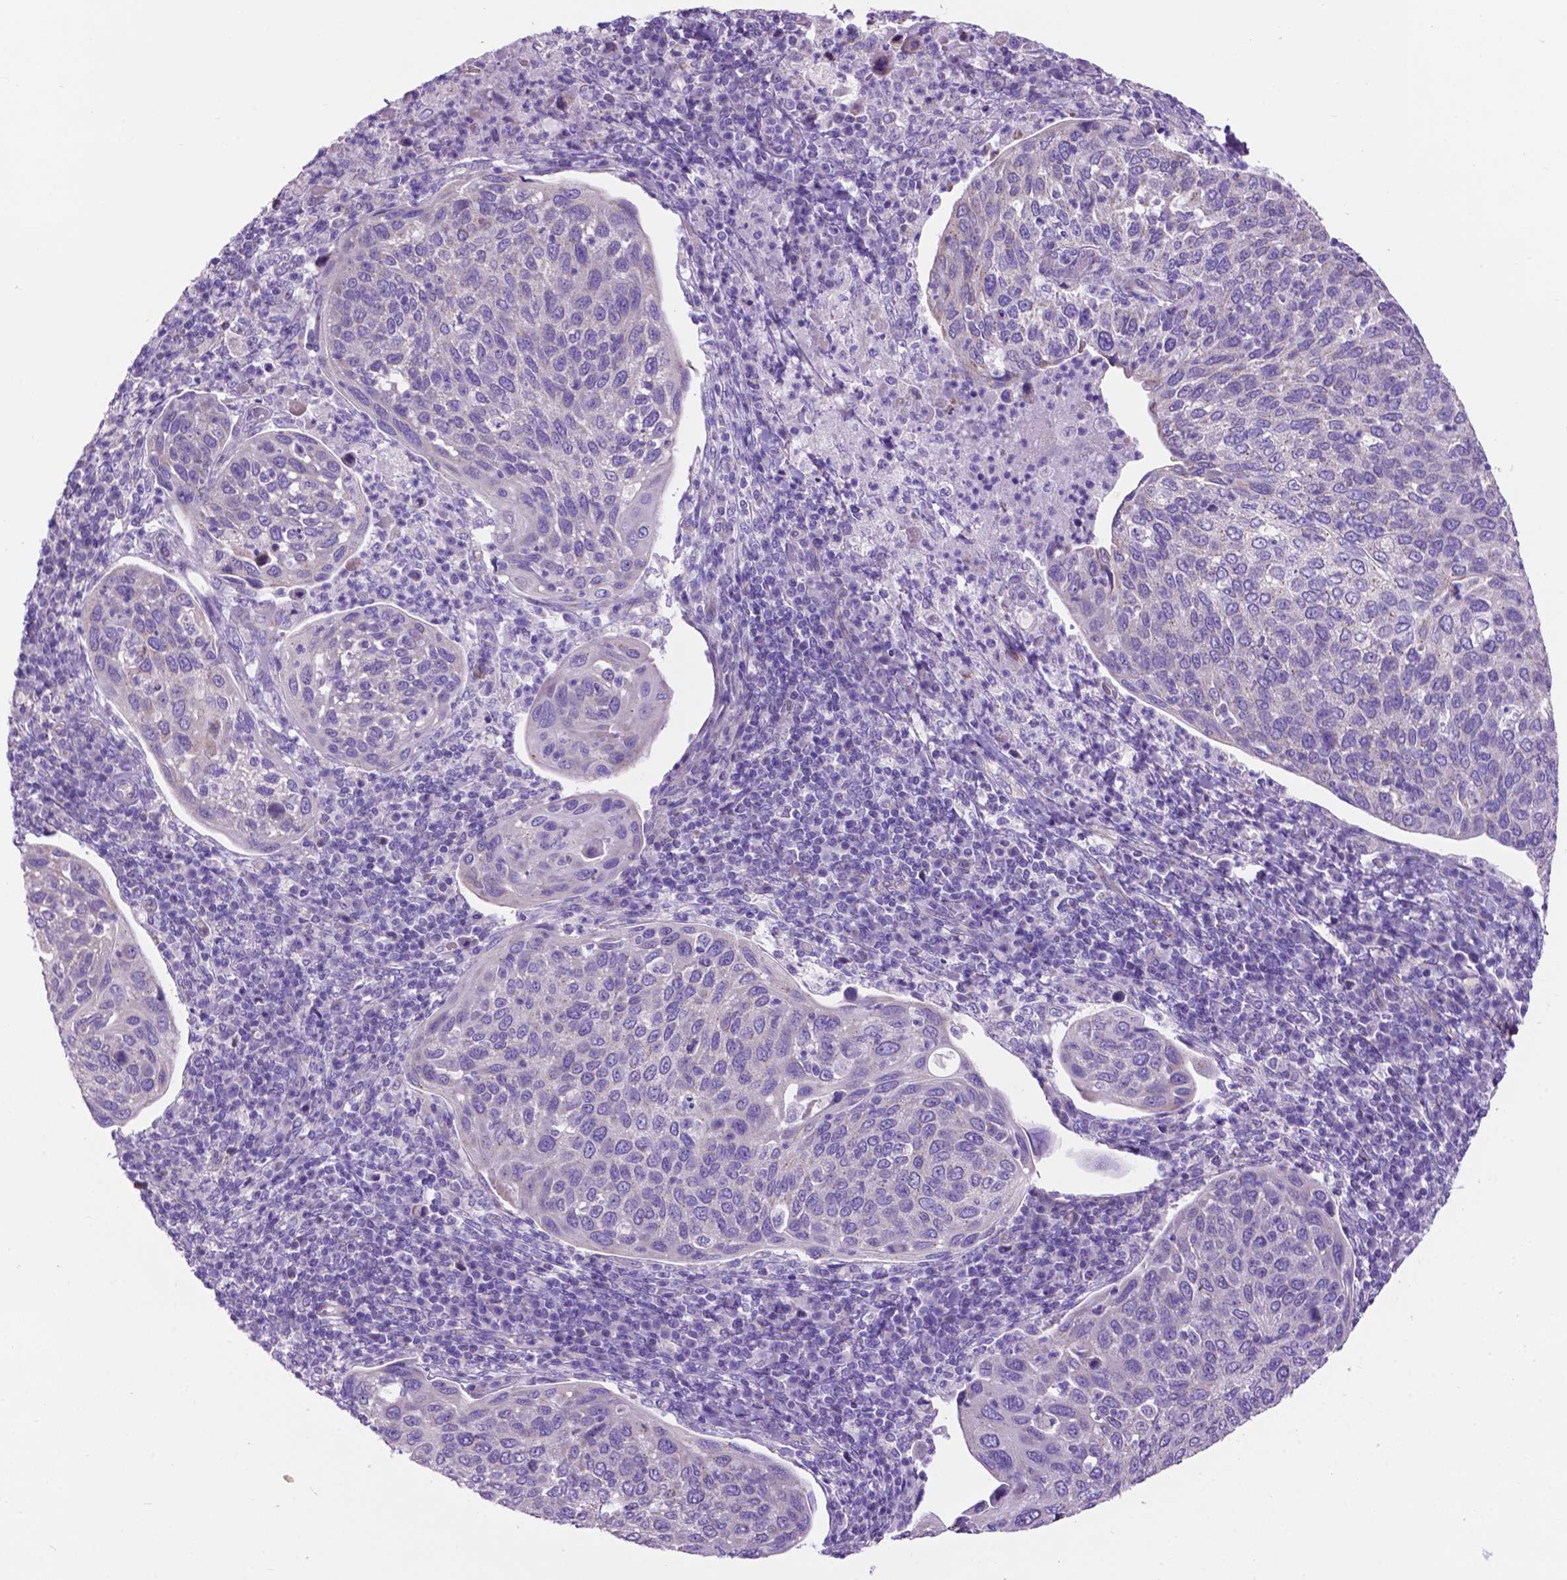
{"staining": {"intensity": "negative", "quantity": "none", "location": "none"}, "tissue": "cervical cancer", "cell_type": "Tumor cells", "image_type": "cancer", "snomed": [{"axis": "morphology", "description": "Squamous cell carcinoma, NOS"}, {"axis": "topography", "description": "Cervix"}], "caption": "Immunohistochemical staining of cervical cancer displays no significant staining in tumor cells.", "gene": "TMEM121B", "patient": {"sex": "female", "age": 54}}